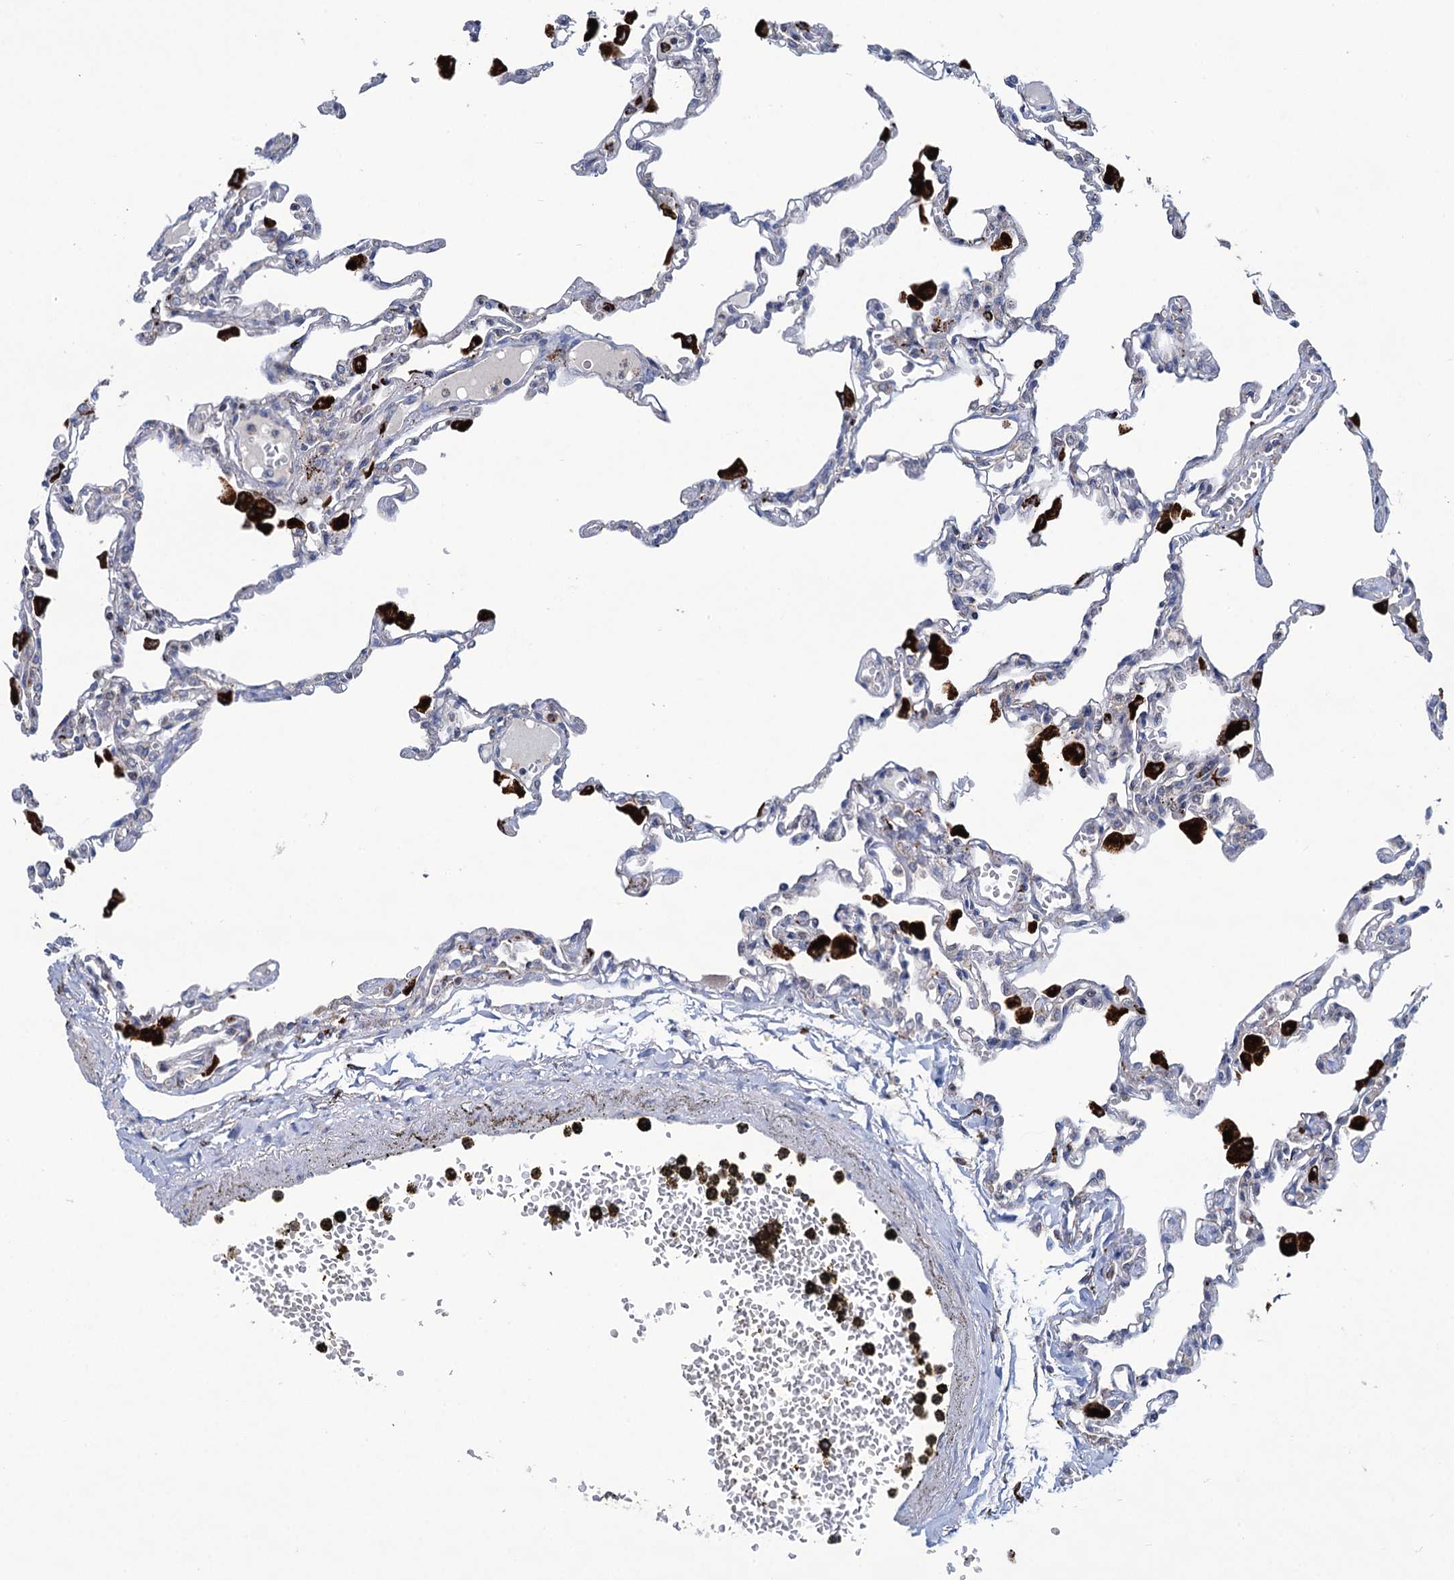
{"staining": {"intensity": "negative", "quantity": "none", "location": "none"}, "tissue": "lung", "cell_type": "Alveolar cells", "image_type": "normal", "snomed": [{"axis": "morphology", "description": "Normal tissue, NOS"}, {"axis": "topography", "description": "Bronchus"}, {"axis": "topography", "description": "Lung"}], "caption": "IHC image of unremarkable lung stained for a protein (brown), which exhibits no staining in alveolar cells. The staining was performed using DAB to visualize the protein expression in brown, while the nuclei were stained in blue with hematoxylin (Magnification: 20x).", "gene": "ANKS3", "patient": {"sex": "female", "age": 49}}